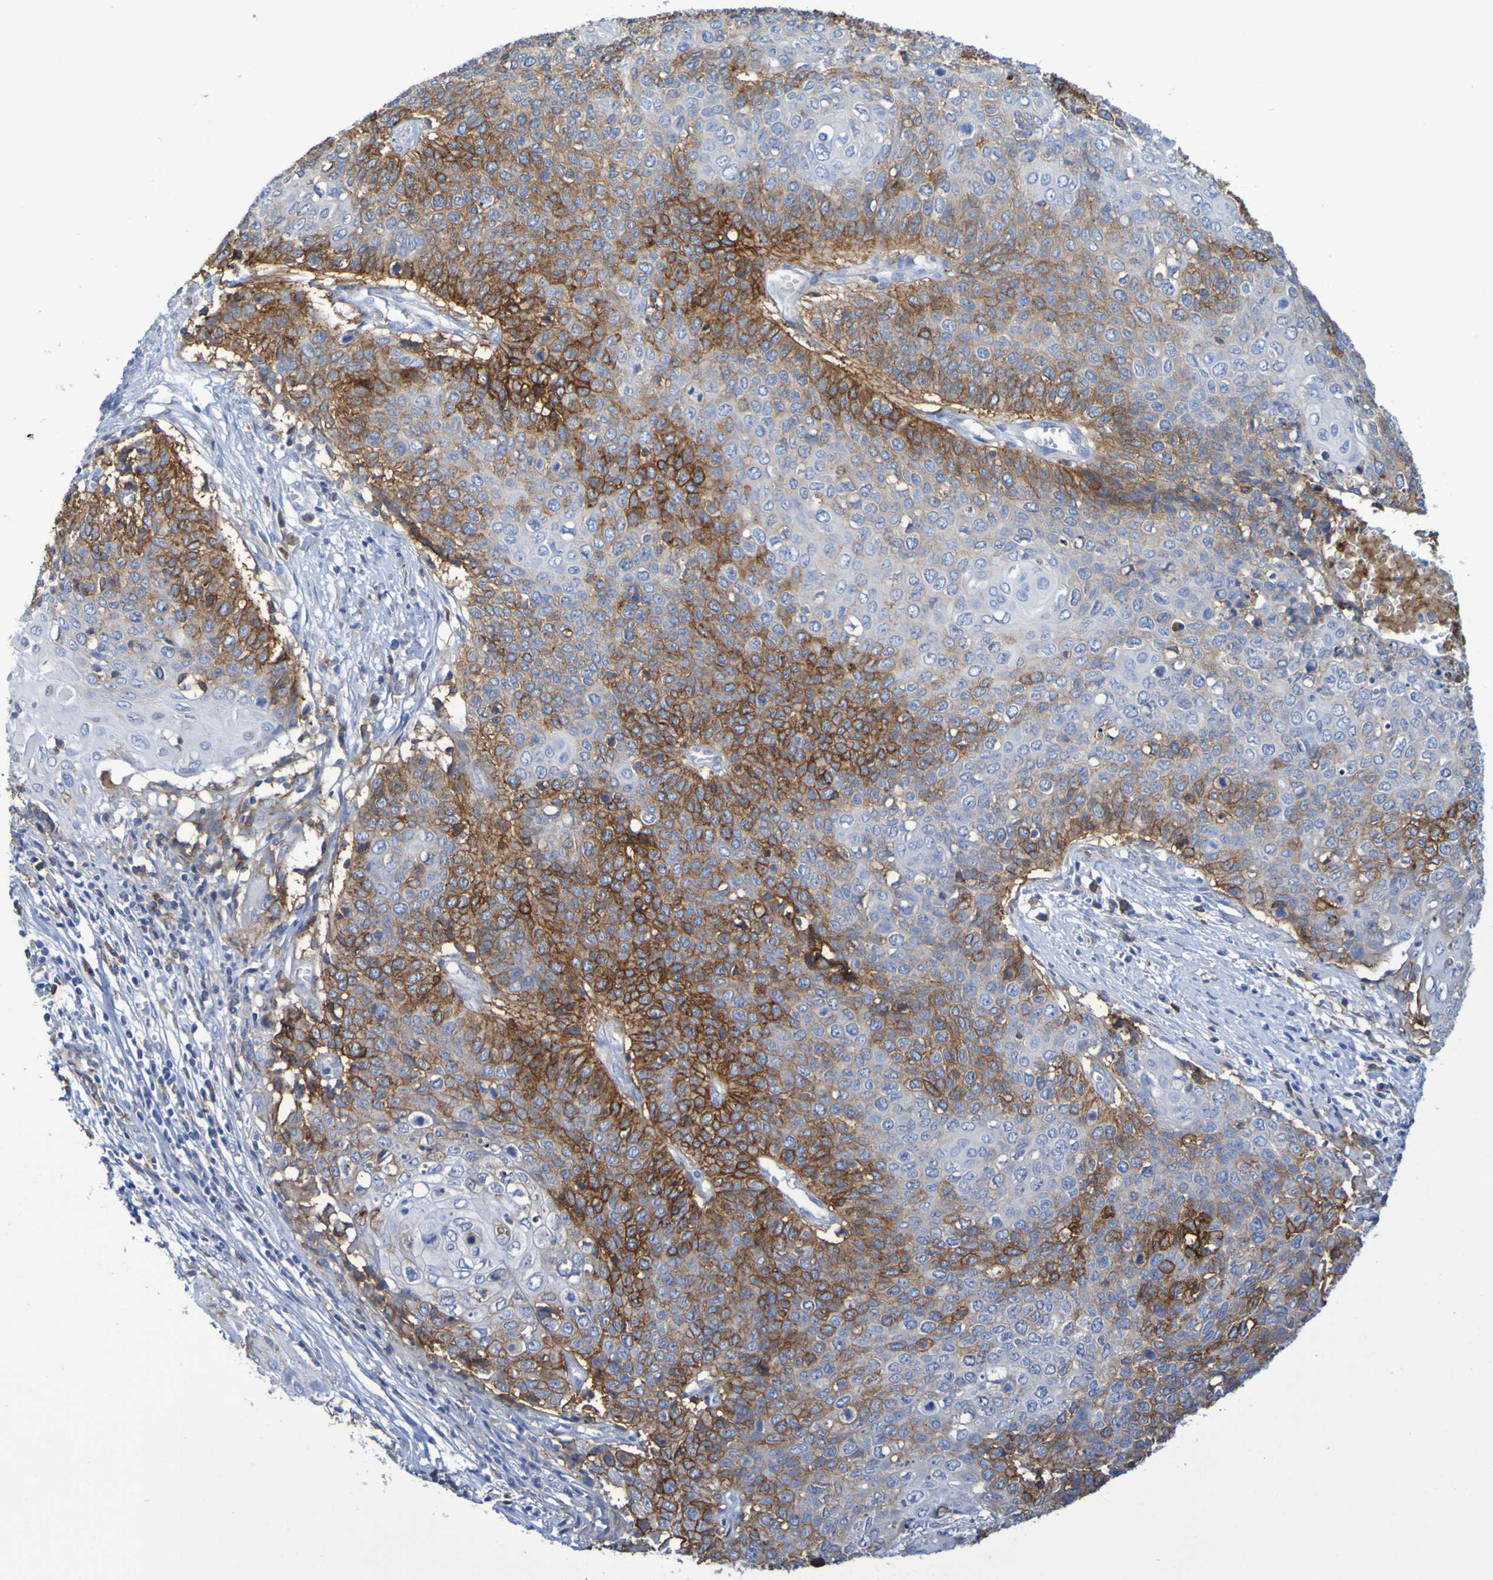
{"staining": {"intensity": "moderate", "quantity": "25%-75%", "location": "cytoplasmic/membranous"}, "tissue": "cervical cancer", "cell_type": "Tumor cells", "image_type": "cancer", "snomed": [{"axis": "morphology", "description": "Squamous cell carcinoma, NOS"}, {"axis": "topography", "description": "Cervix"}], "caption": "Tumor cells exhibit moderate cytoplasmic/membranous expression in about 25%-75% of cells in cervical squamous cell carcinoma.", "gene": "SLC3A2", "patient": {"sex": "female", "age": 39}}